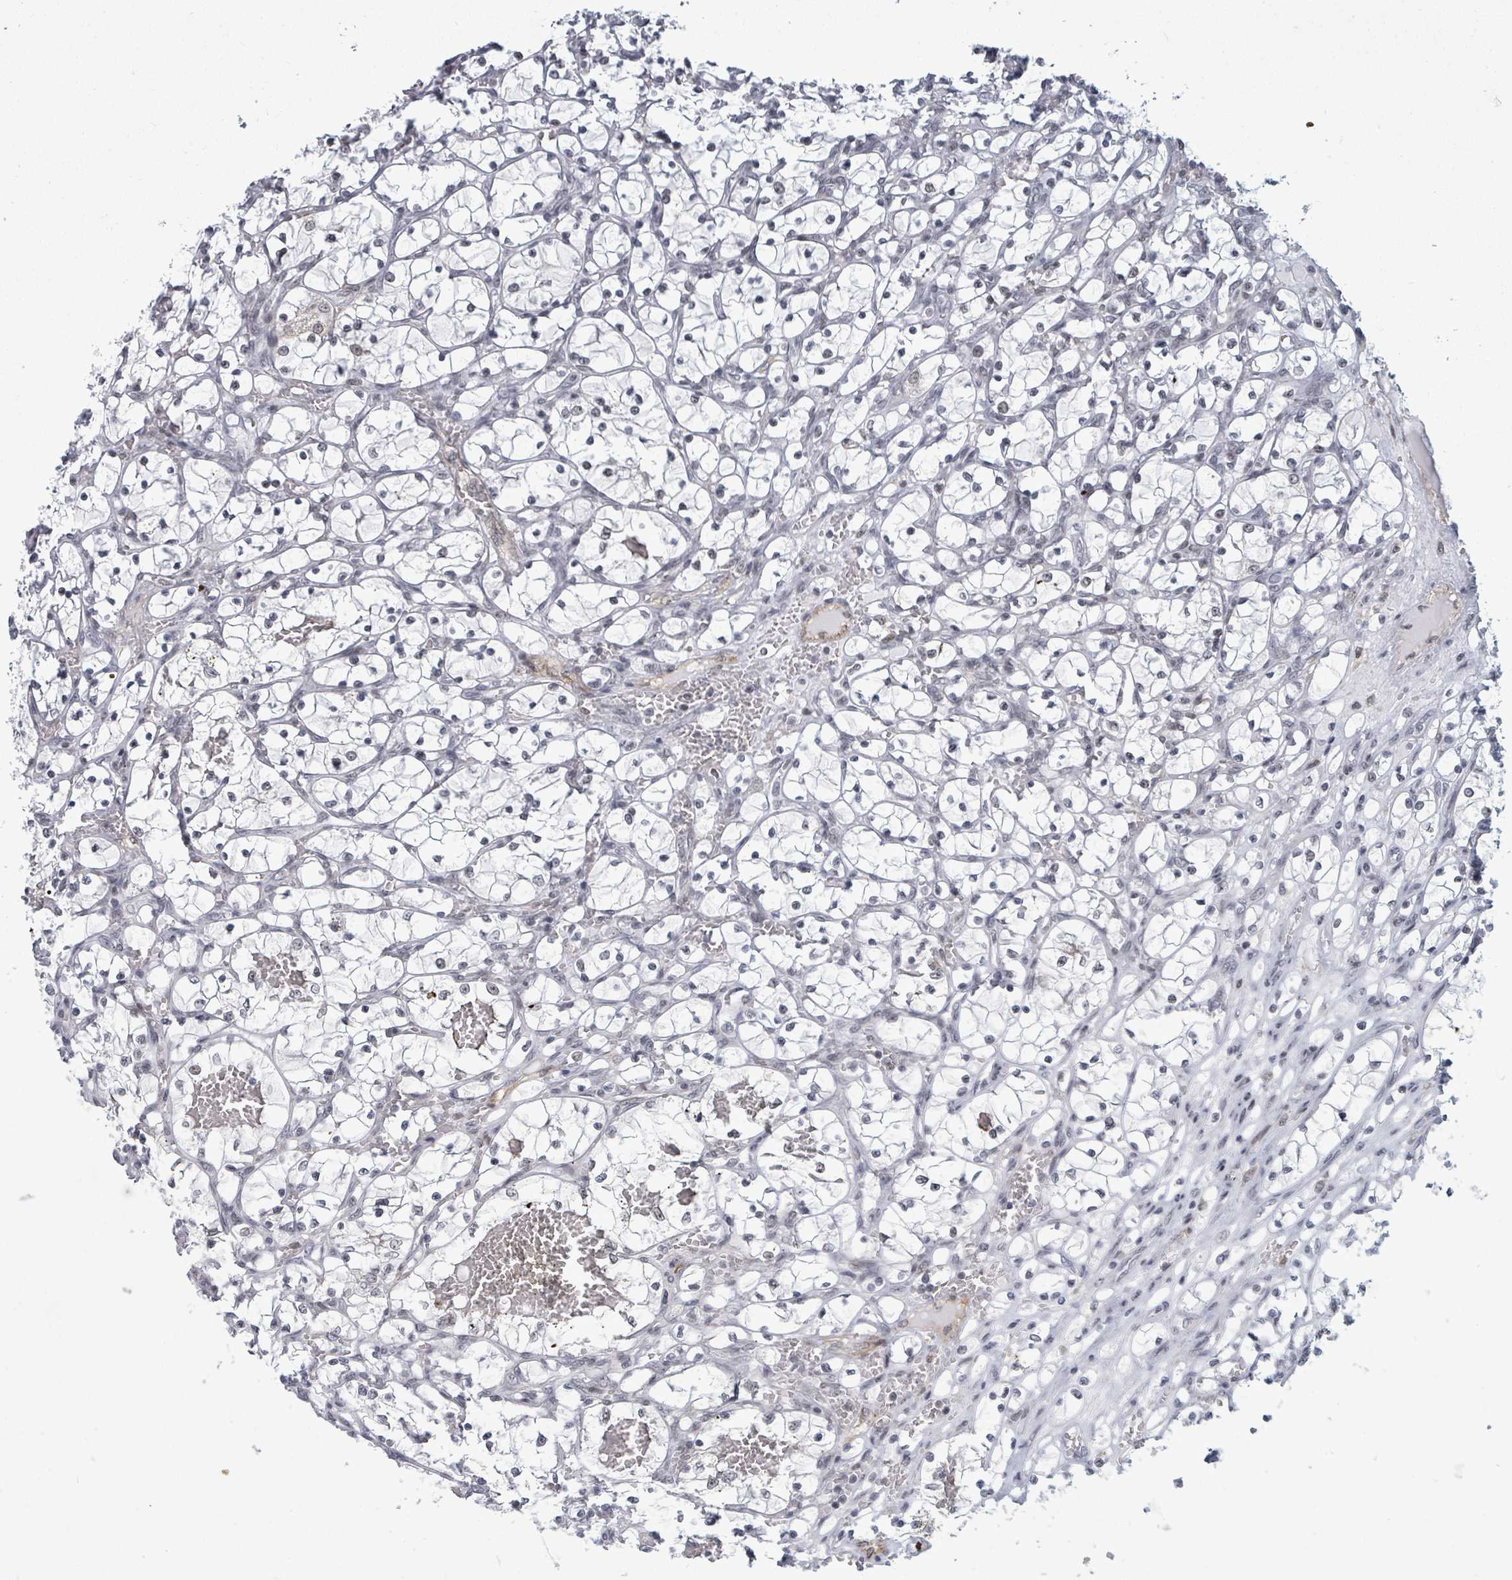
{"staining": {"intensity": "negative", "quantity": "none", "location": "none"}, "tissue": "renal cancer", "cell_type": "Tumor cells", "image_type": "cancer", "snomed": [{"axis": "morphology", "description": "Adenocarcinoma, NOS"}, {"axis": "topography", "description": "Kidney"}], "caption": "Immunohistochemistry (IHC) of renal cancer exhibits no positivity in tumor cells.", "gene": "ERCC5", "patient": {"sex": "female", "age": 69}}